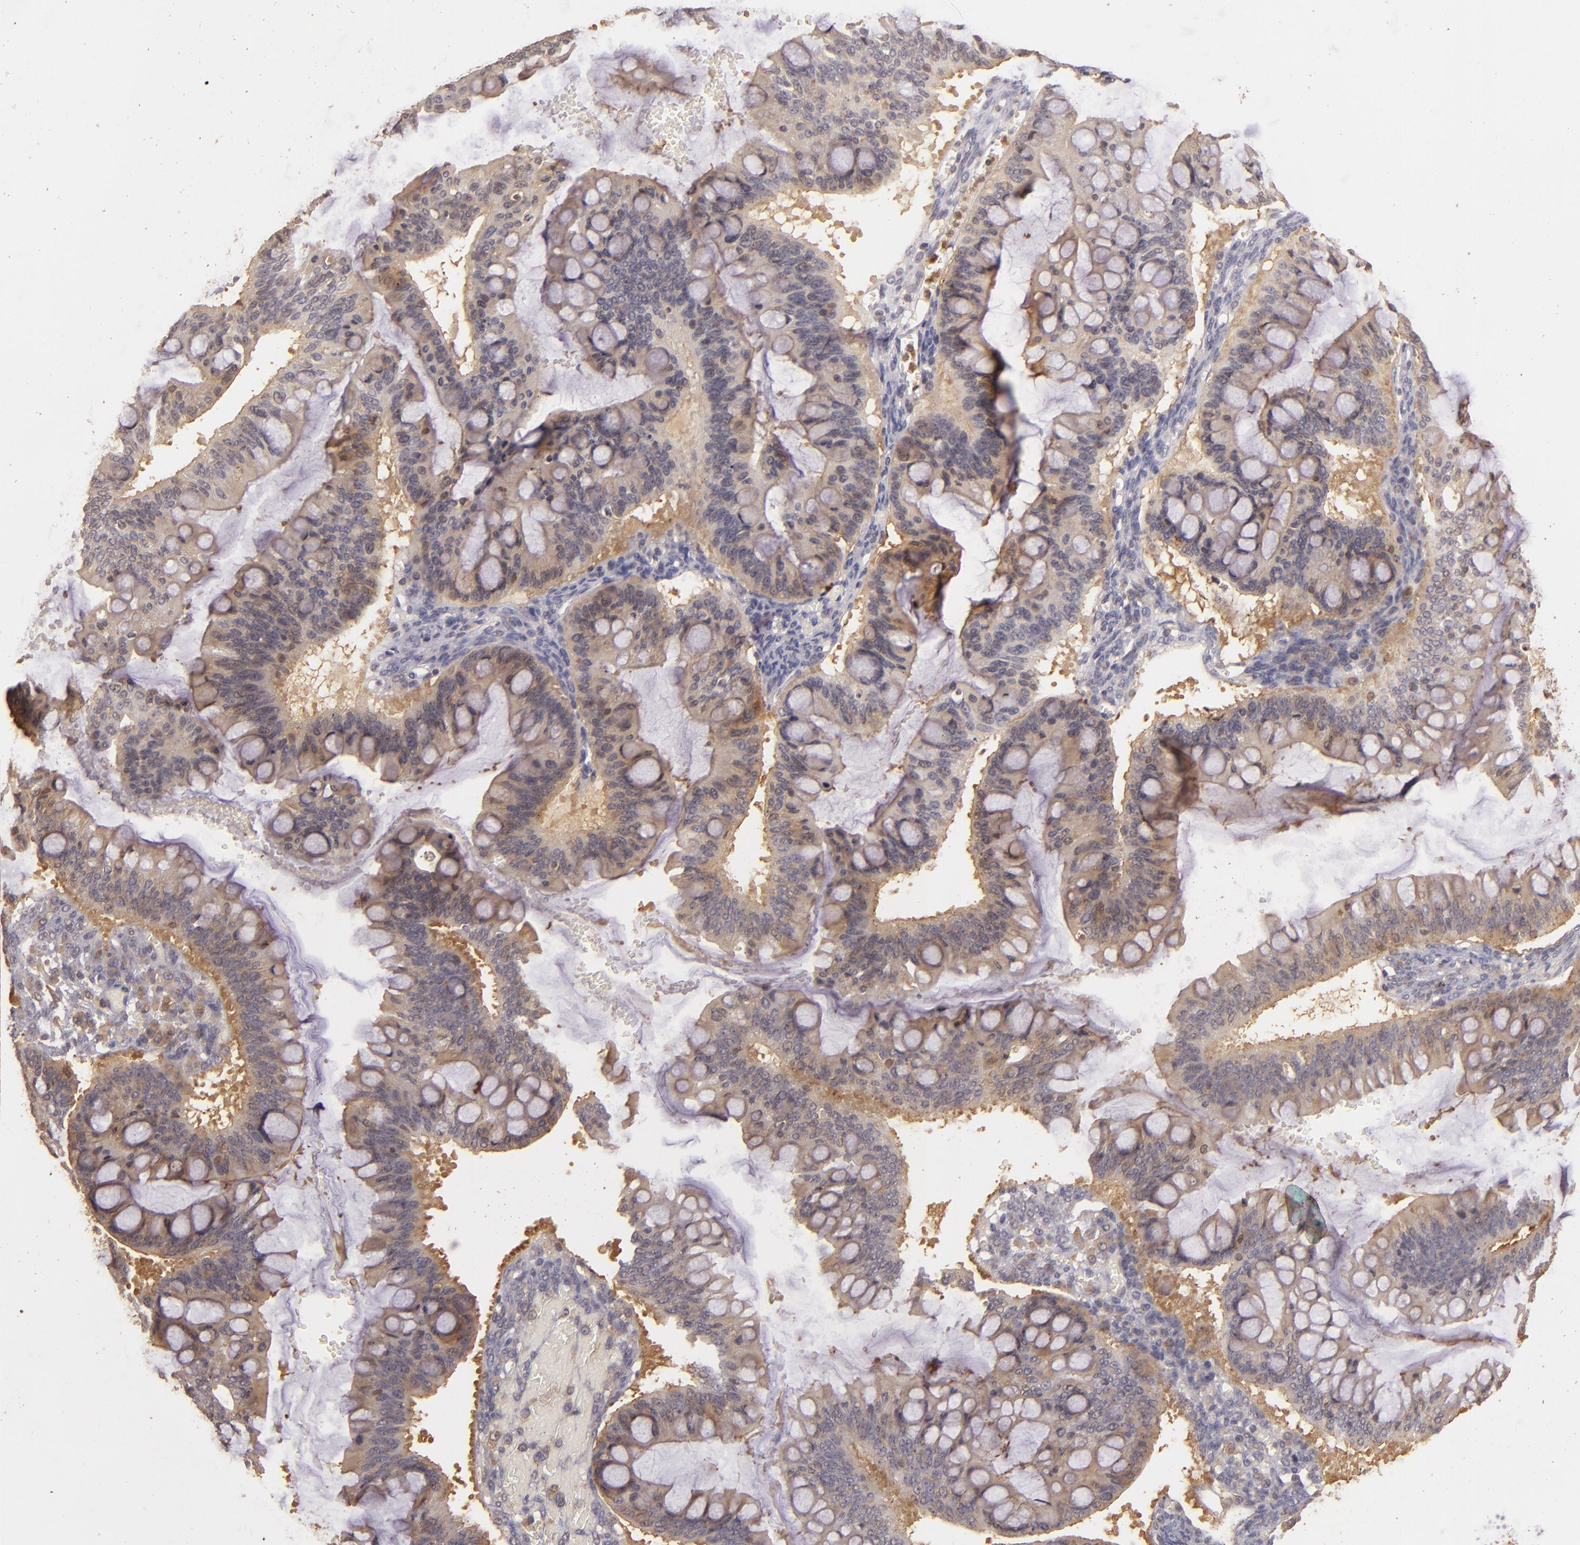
{"staining": {"intensity": "moderate", "quantity": ">75%", "location": "cytoplasmic/membranous"}, "tissue": "ovarian cancer", "cell_type": "Tumor cells", "image_type": "cancer", "snomed": [{"axis": "morphology", "description": "Cystadenocarcinoma, mucinous, NOS"}, {"axis": "topography", "description": "Ovary"}], "caption": "Ovarian mucinous cystadenocarcinoma was stained to show a protein in brown. There is medium levels of moderate cytoplasmic/membranous expression in approximately >75% of tumor cells.", "gene": "PRKCD", "patient": {"sex": "female", "age": 73}}